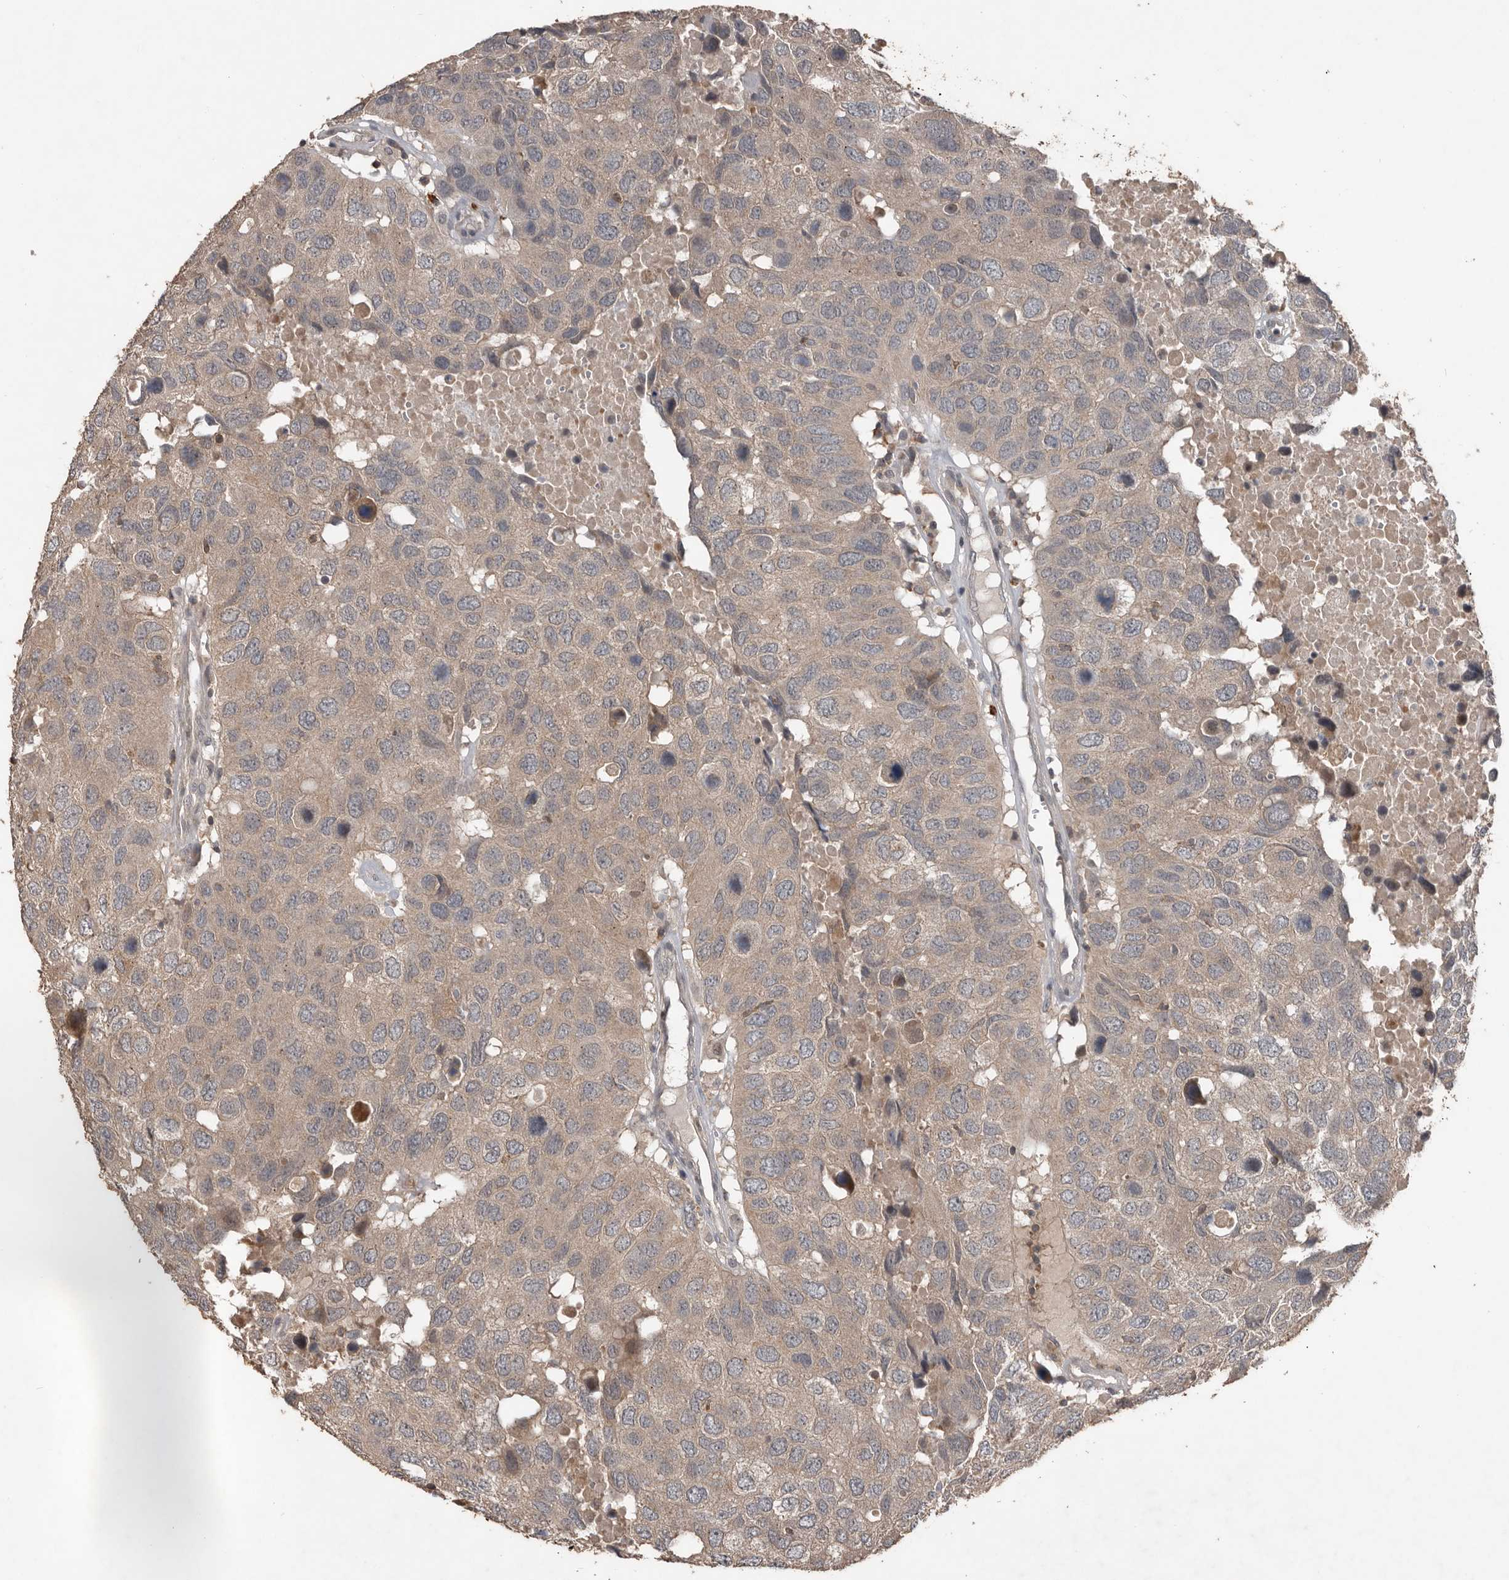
{"staining": {"intensity": "weak", "quantity": ">75%", "location": "cytoplasmic/membranous"}, "tissue": "head and neck cancer", "cell_type": "Tumor cells", "image_type": "cancer", "snomed": [{"axis": "morphology", "description": "Squamous cell carcinoma, NOS"}, {"axis": "topography", "description": "Head-Neck"}], "caption": "Immunohistochemical staining of head and neck cancer exhibits low levels of weak cytoplasmic/membranous staining in about >75% of tumor cells.", "gene": "BAMBI", "patient": {"sex": "male", "age": 66}}